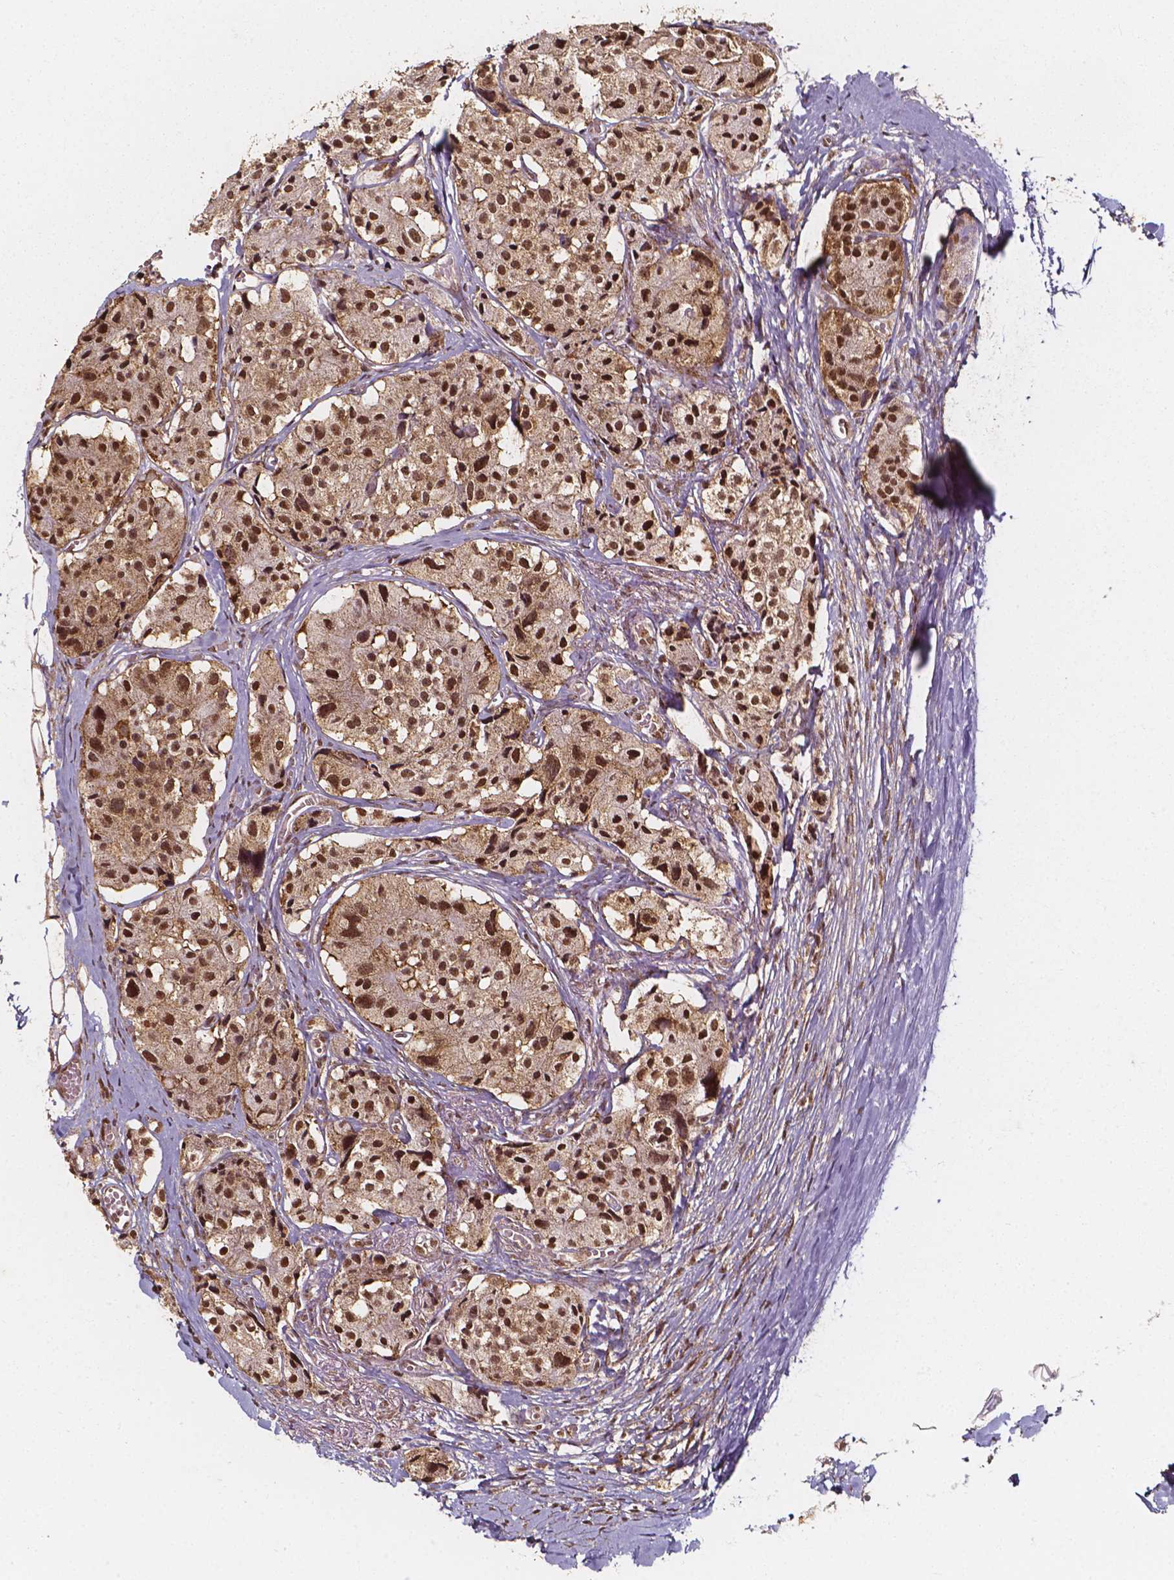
{"staining": {"intensity": "strong", "quantity": ">75%", "location": "nuclear"}, "tissue": "carcinoid", "cell_type": "Tumor cells", "image_type": "cancer", "snomed": [{"axis": "morphology", "description": "Carcinoid, malignant, NOS"}, {"axis": "topography", "description": "Small intestine"}], "caption": "Human carcinoid stained for a protein (brown) displays strong nuclear positive staining in approximately >75% of tumor cells.", "gene": "SMN1", "patient": {"sex": "female", "age": 65}}